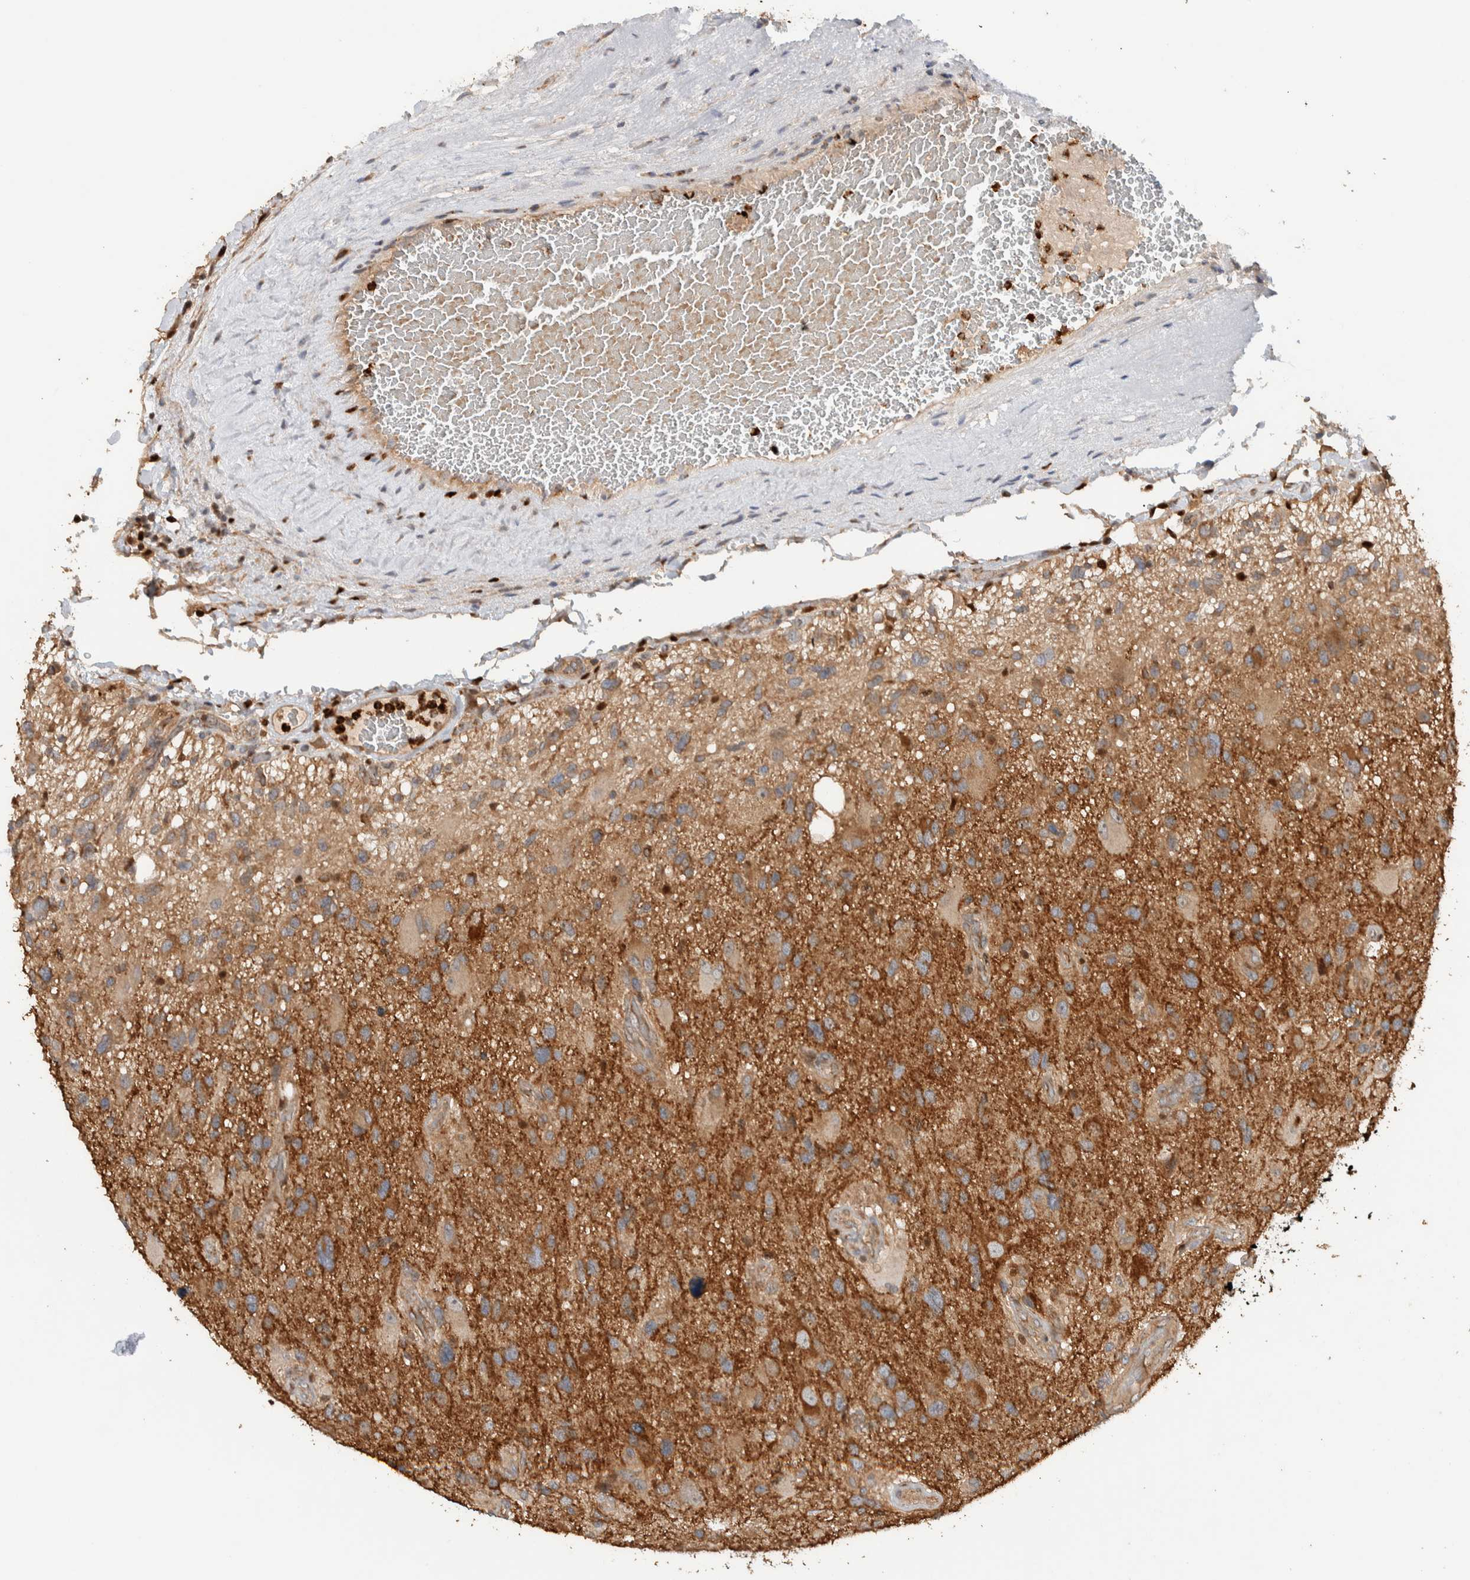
{"staining": {"intensity": "moderate", "quantity": ">75%", "location": "cytoplasmic/membranous"}, "tissue": "glioma", "cell_type": "Tumor cells", "image_type": "cancer", "snomed": [{"axis": "morphology", "description": "Glioma, malignant, High grade"}, {"axis": "topography", "description": "Brain"}], "caption": "Malignant glioma (high-grade) was stained to show a protein in brown. There is medium levels of moderate cytoplasmic/membranous positivity in approximately >75% of tumor cells. The protein is stained brown, and the nuclei are stained in blue (DAB IHC with brightfield microscopy, high magnification).", "gene": "VPS53", "patient": {"sex": "male", "age": 33}}